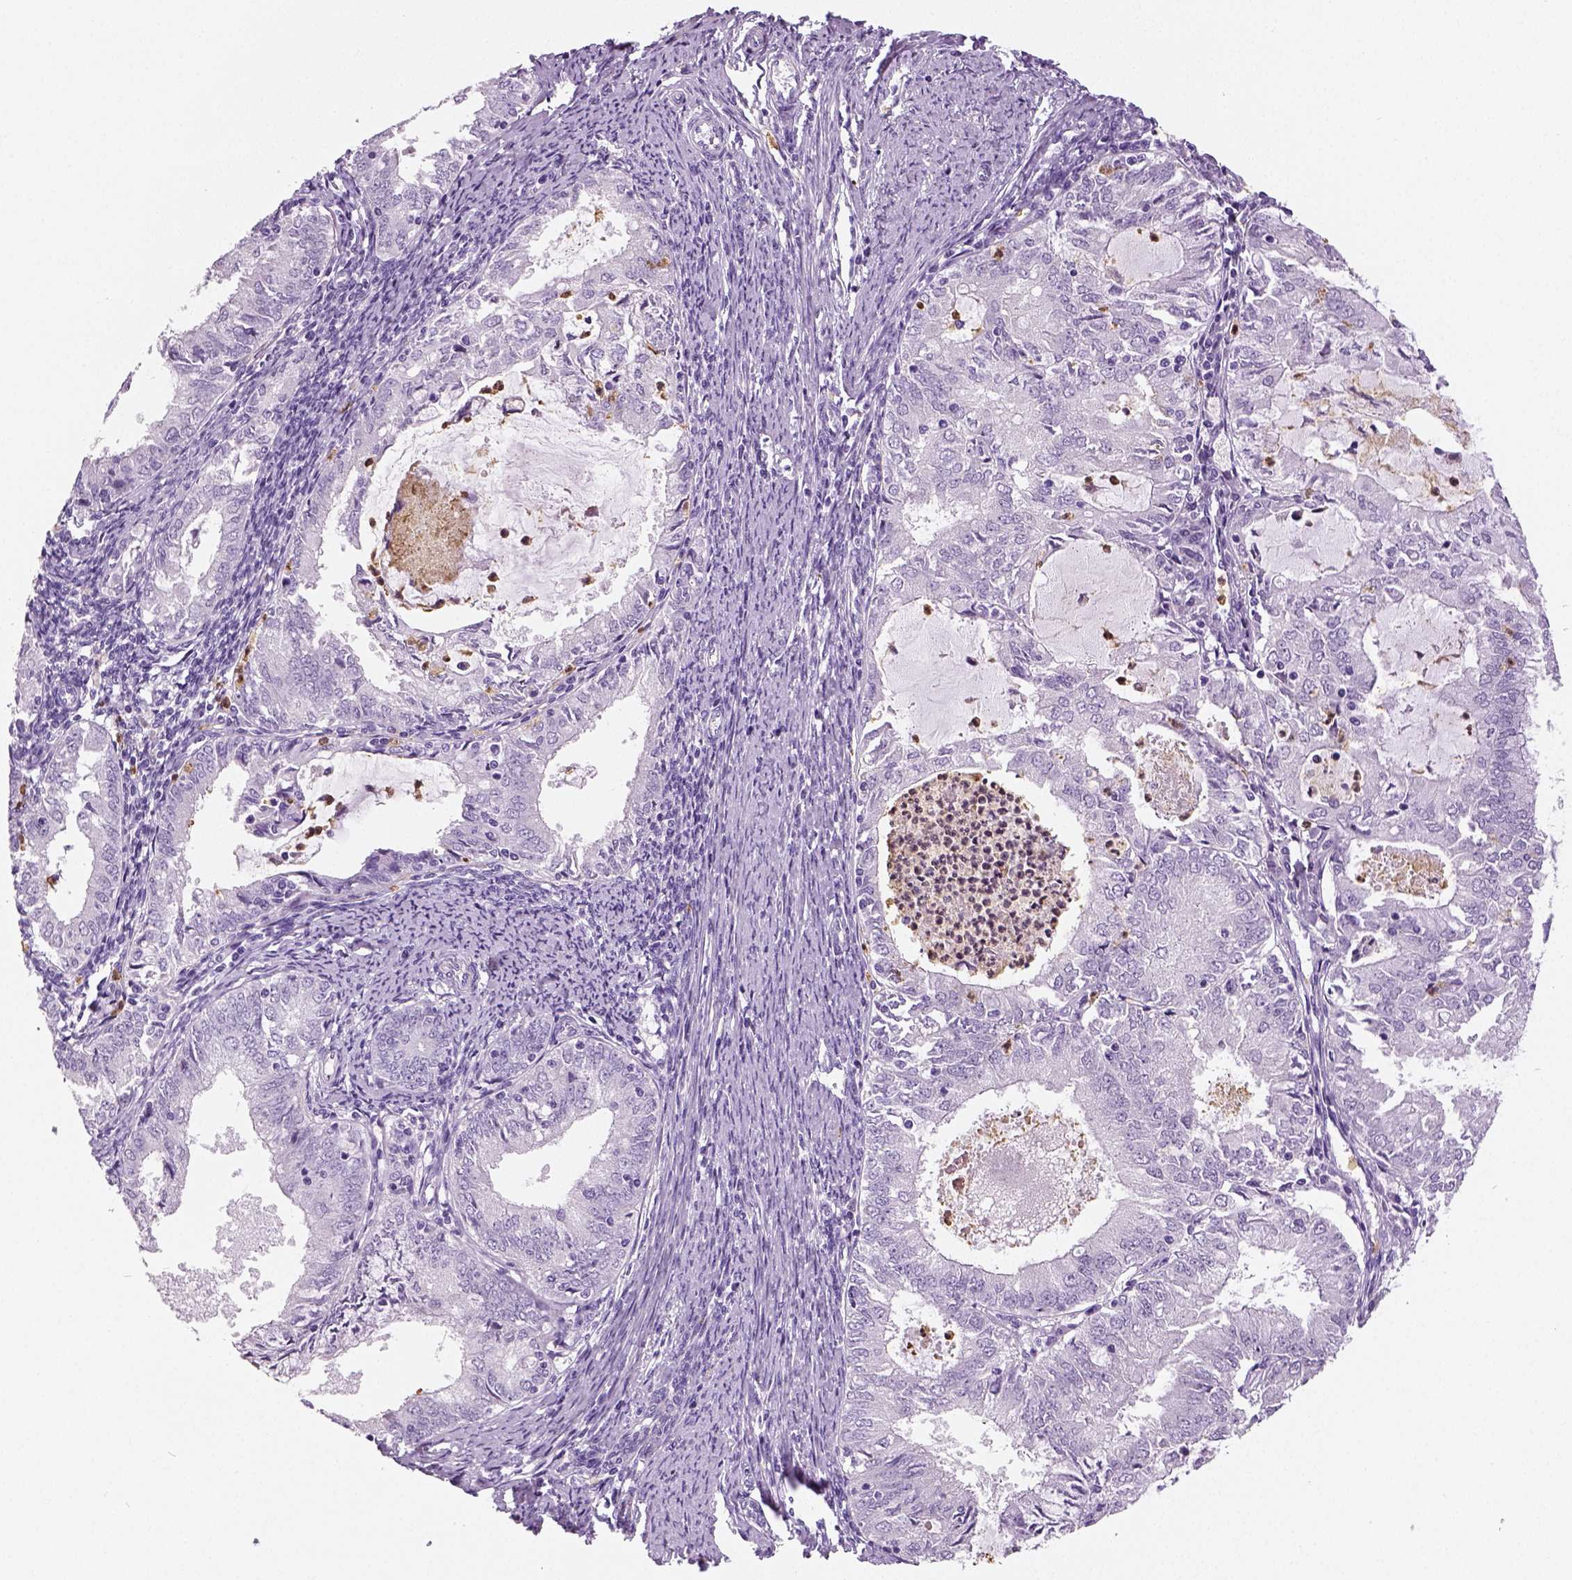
{"staining": {"intensity": "negative", "quantity": "none", "location": "none"}, "tissue": "endometrial cancer", "cell_type": "Tumor cells", "image_type": "cancer", "snomed": [{"axis": "morphology", "description": "Adenocarcinoma, NOS"}, {"axis": "topography", "description": "Endometrium"}], "caption": "The micrograph demonstrates no staining of tumor cells in endometrial cancer.", "gene": "NECAB2", "patient": {"sex": "female", "age": 57}}